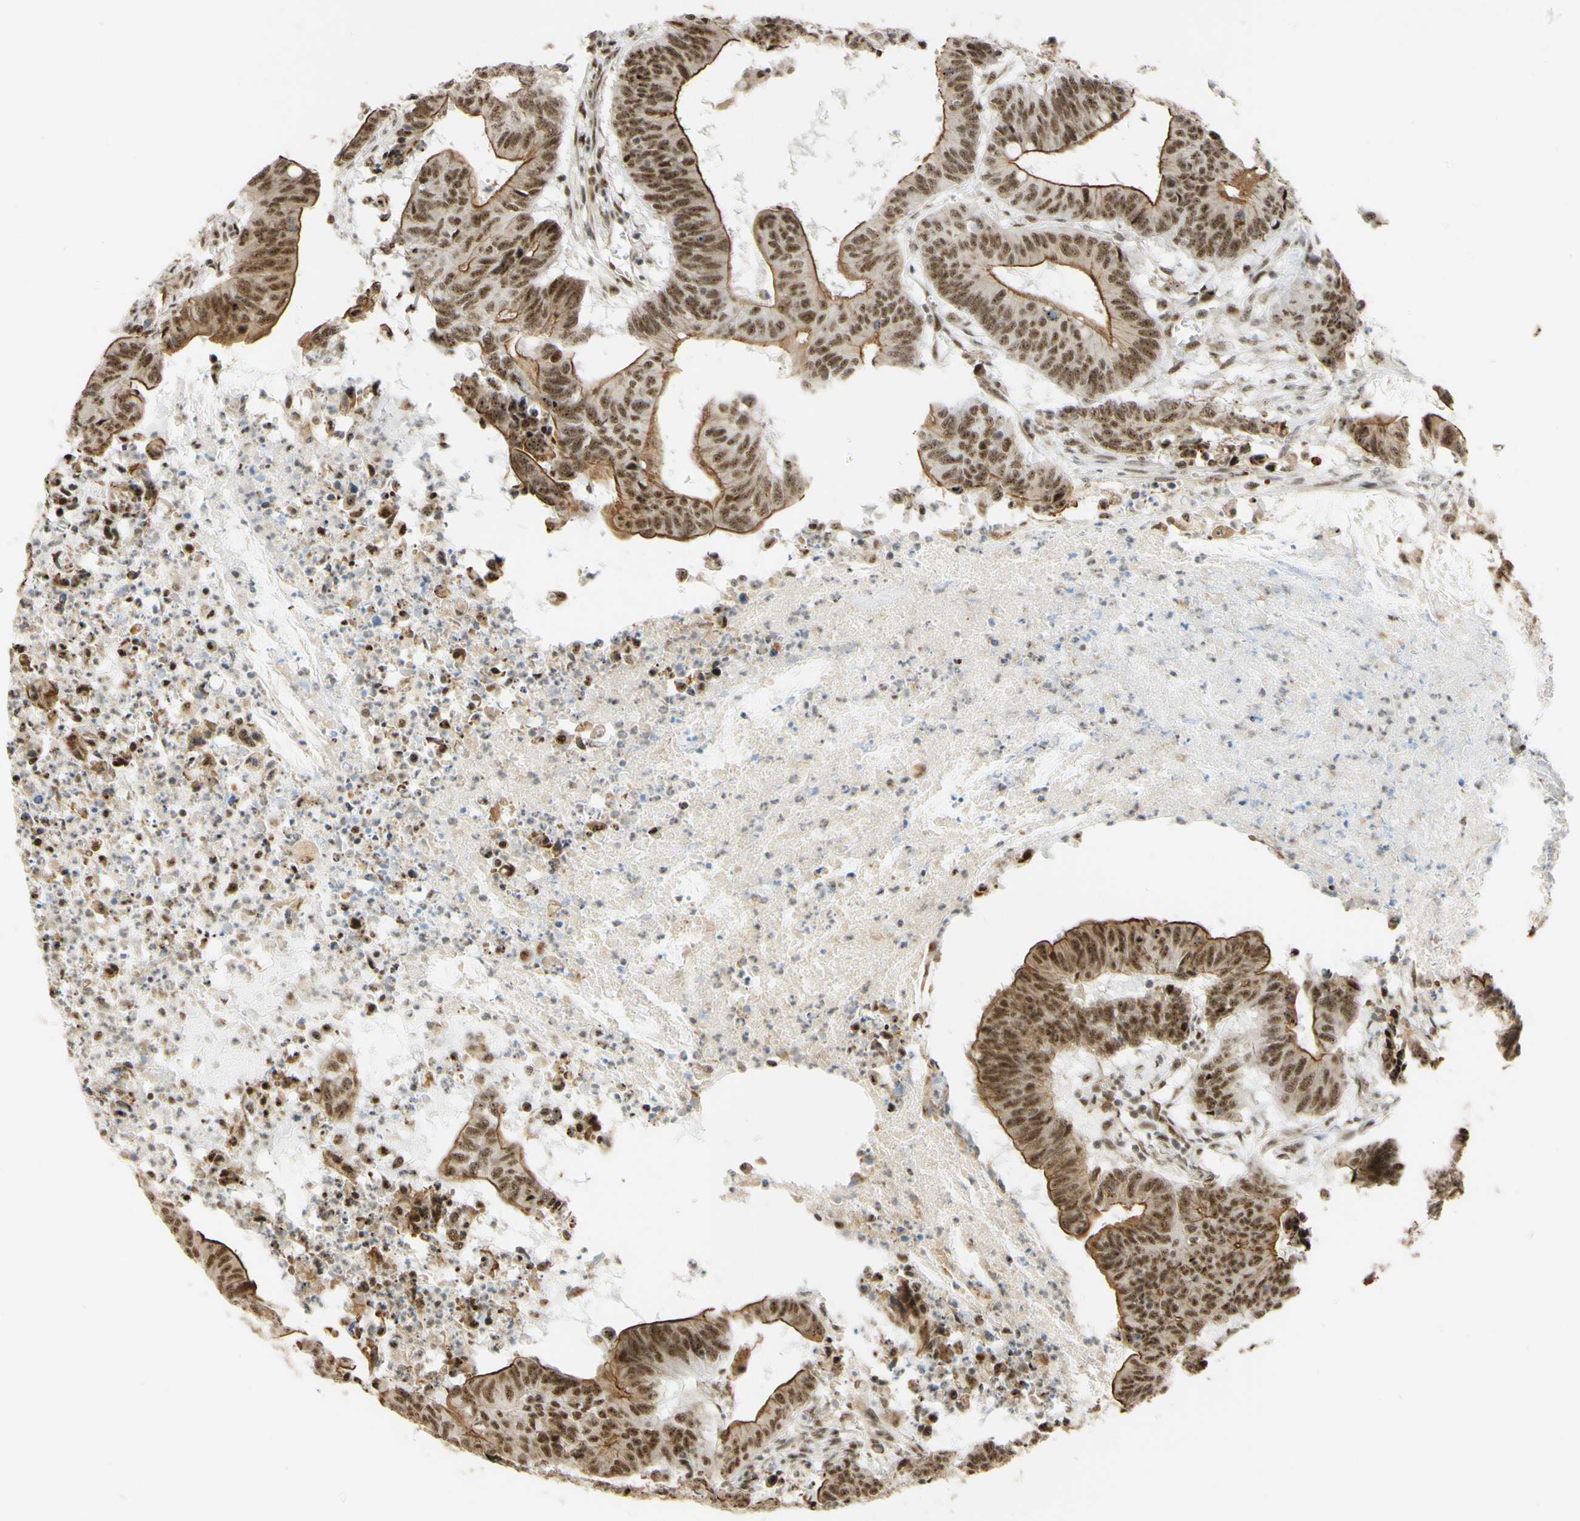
{"staining": {"intensity": "moderate", "quantity": ">75%", "location": "cytoplasmic/membranous,nuclear"}, "tissue": "colorectal cancer", "cell_type": "Tumor cells", "image_type": "cancer", "snomed": [{"axis": "morphology", "description": "Adenocarcinoma, NOS"}, {"axis": "topography", "description": "Colon"}], "caption": "A high-resolution micrograph shows IHC staining of colorectal cancer, which demonstrates moderate cytoplasmic/membranous and nuclear positivity in approximately >75% of tumor cells.", "gene": "SAP18", "patient": {"sex": "male", "age": 45}}